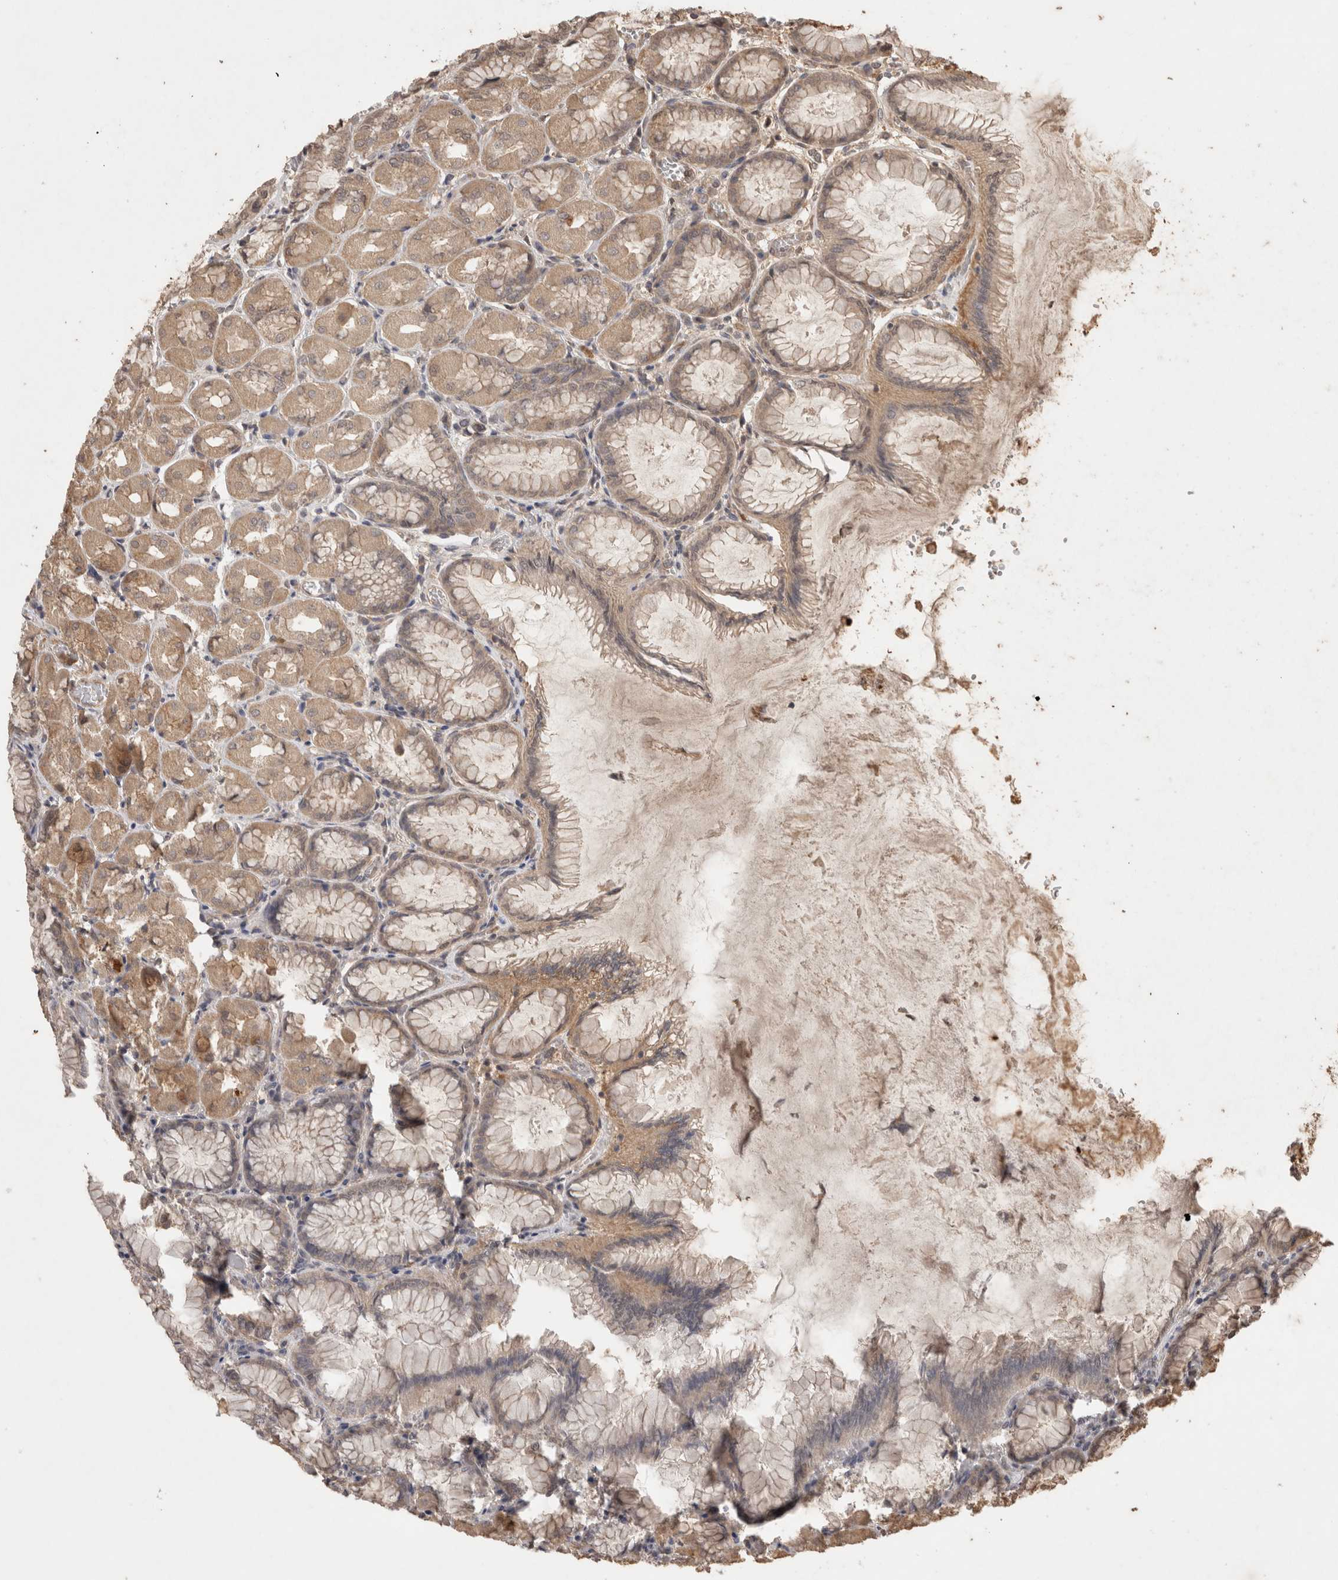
{"staining": {"intensity": "moderate", "quantity": ">75%", "location": "cytoplasmic/membranous"}, "tissue": "stomach", "cell_type": "Glandular cells", "image_type": "normal", "snomed": [{"axis": "morphology", "description": "Normal tissue, NOS"}, {"axis": "topography", "description": "Stomach, upper"}], "caption": "Immunohistochemical staining of unremarkable stomach demonstrates moderate cytoplasmic/membranous protein positivity in approximately >75% of glandular cells. (DAB (3,3'-diaminobenzidine) IHC, brown staining for protein, blue staining for nuclei).", "gene": "PRMT3", "patient": {"sex": "female", "age": 56}}